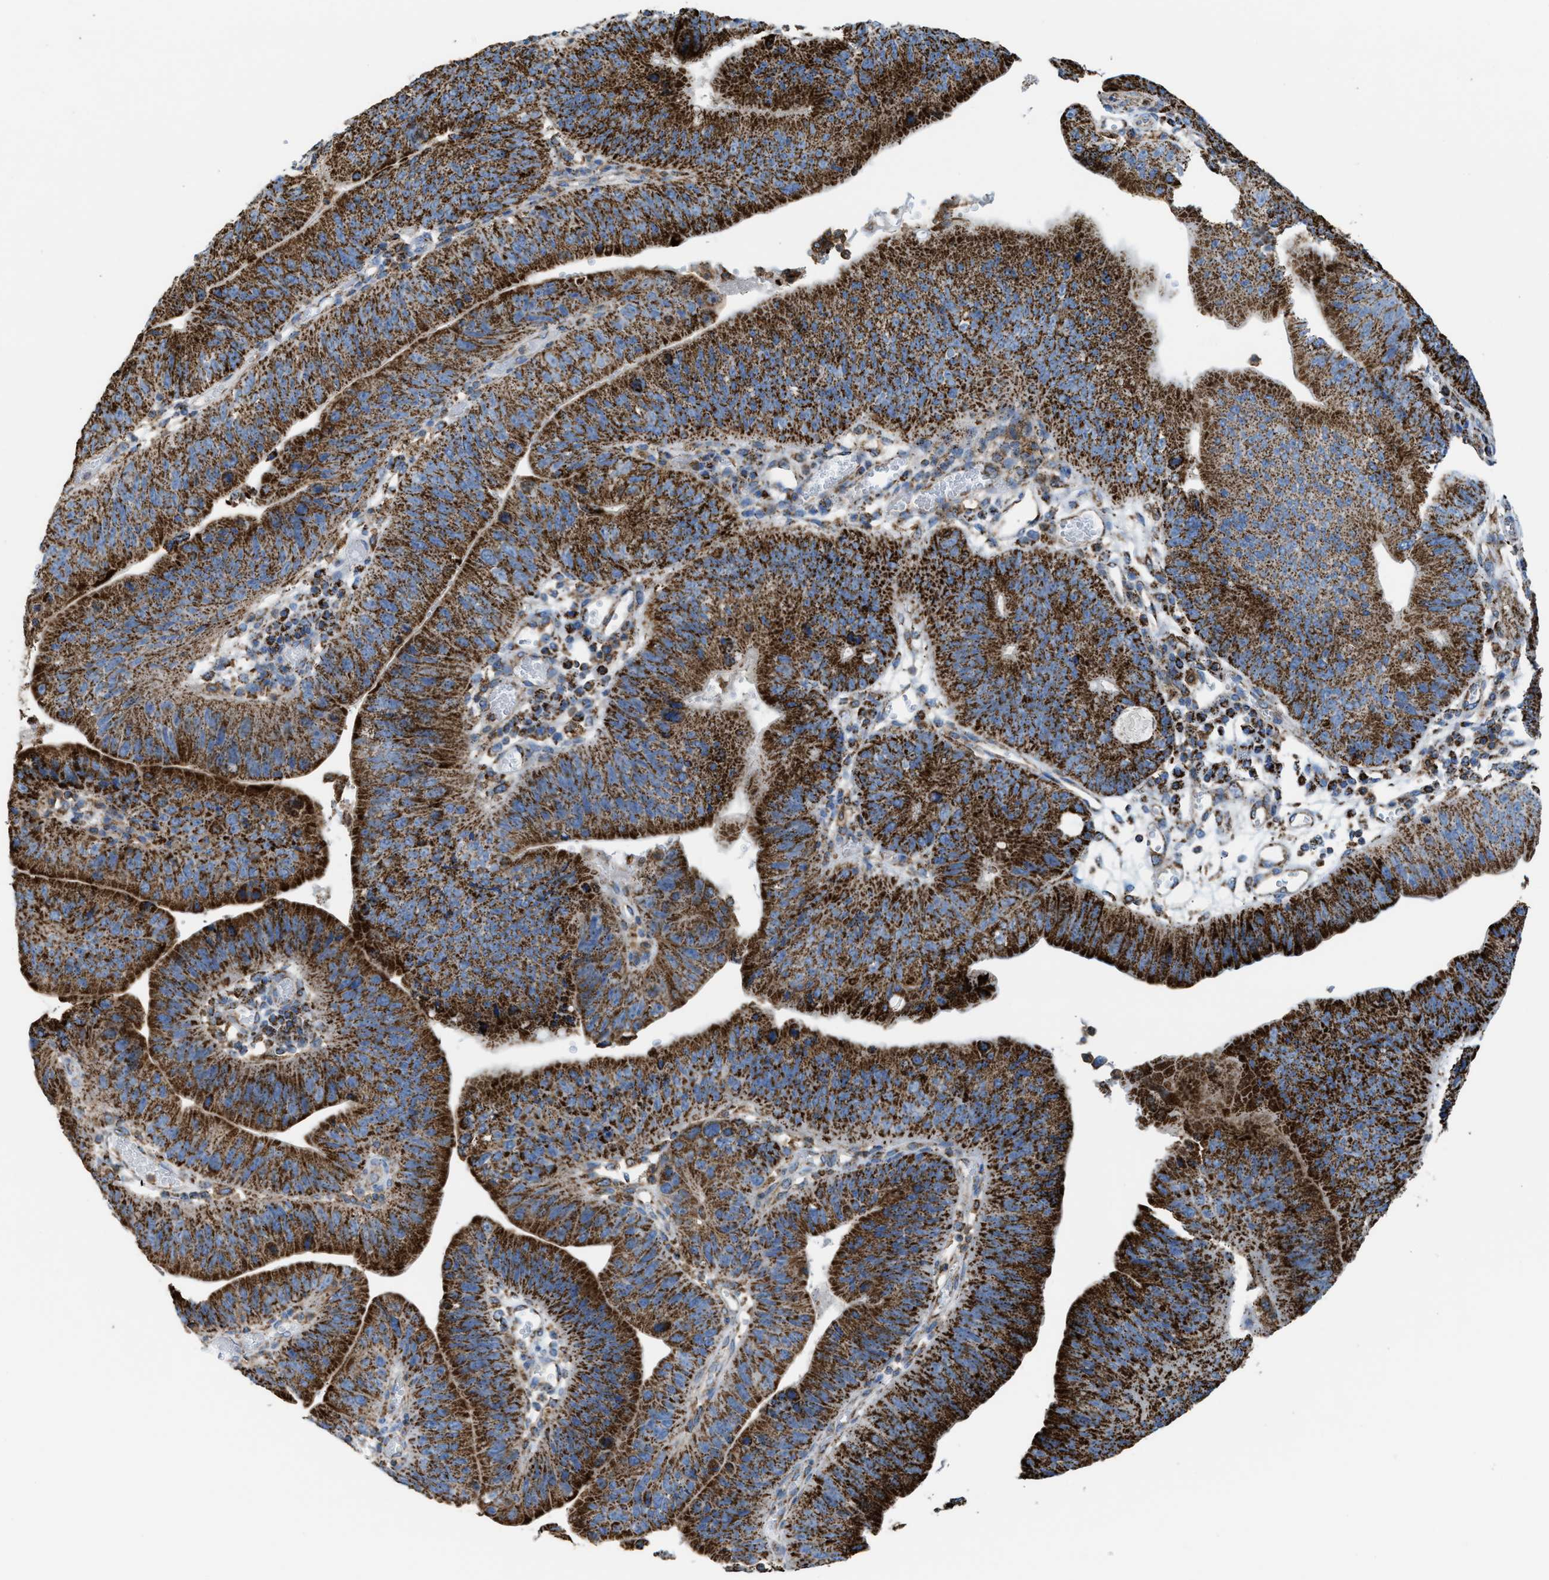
{"staining": {"intensity": "strong", "quantity": ">75%", "location": "cytoplasmic/membranous"}, "tissue": "stomach cancer", "cell_type": "Tumor cells", "image_type": "cancer", "snomed": [{"axis": "morphology", "description": "Adenocarcinoma, NOS"}, {"axis": "topography", "description": "Stomach"}], "caption": "IHC (DAB) staining of adenocarcinoma (stomach) exhibits strong cytoplasmic/membranous protein positivity in about >75% of tumor cells.", "gene": "ECHS1", "patient": {"sex": "male", "age": 59}}